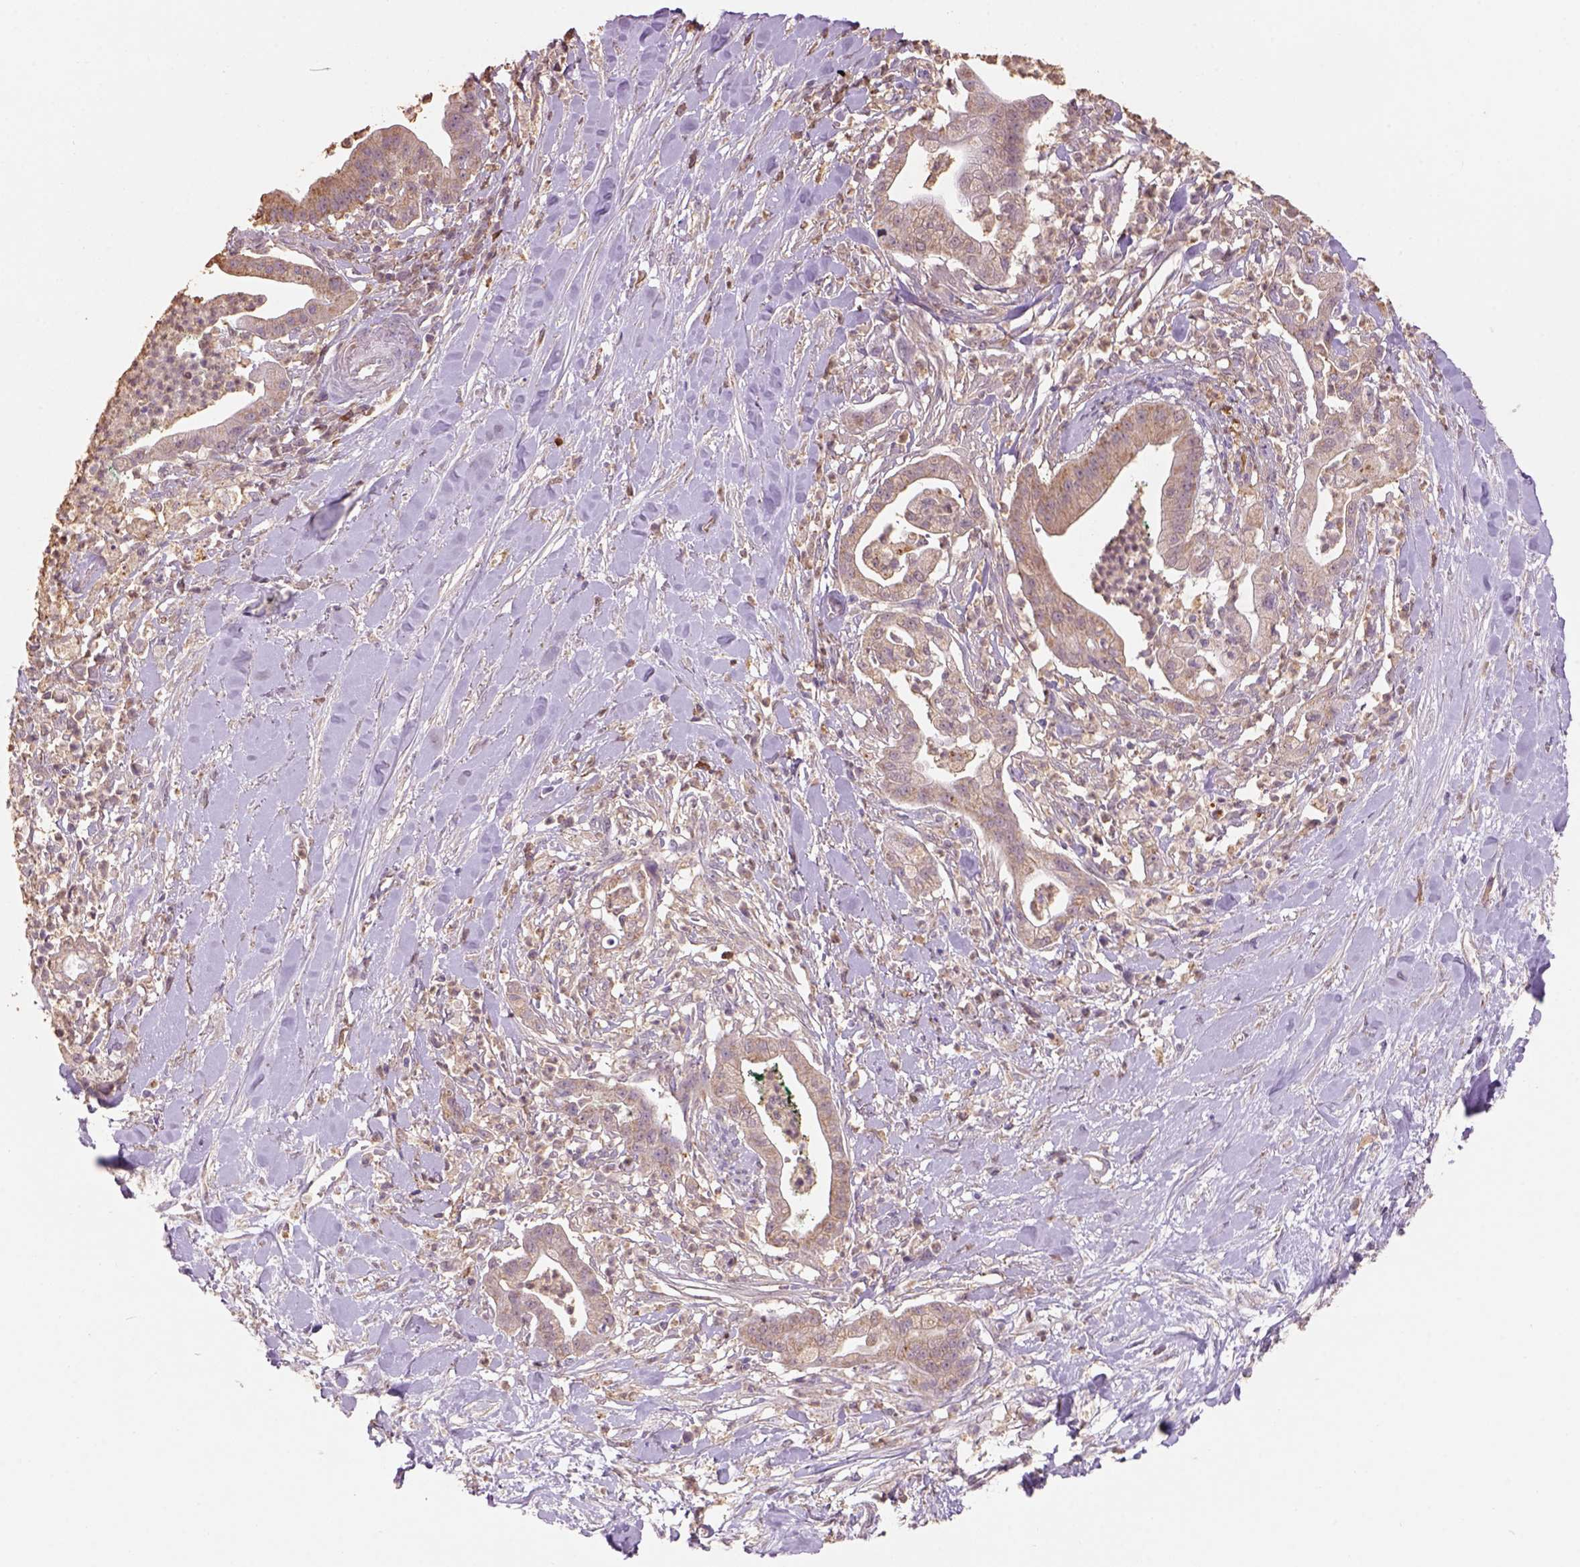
{"staining": {"intensity": "weak", "quantity": ">75%", "location": "cytoplasmic/membranous"}, "tissue": "pancreatic cancer", "cell_type": "Tumor cells", "image_type": "cancer", "snomed": [{"axis": "morphology", "description": "Normal tissue, NOS"}, {"axis": "morphology", "description": "Adenocarcinoma, NOS"}, {"axis": "topography", "description": "Lymph node"}, {"axis": "topography", "description": "Pancreas"}], "caption": "A low amount of weak cytoplasmic/membranous staining is identified in approximately >75% of tumor cells in pancreatic adenocarcinoma tissue.", "gene": "AP2B1", "patient": {"sex": "female", "age": 58}}